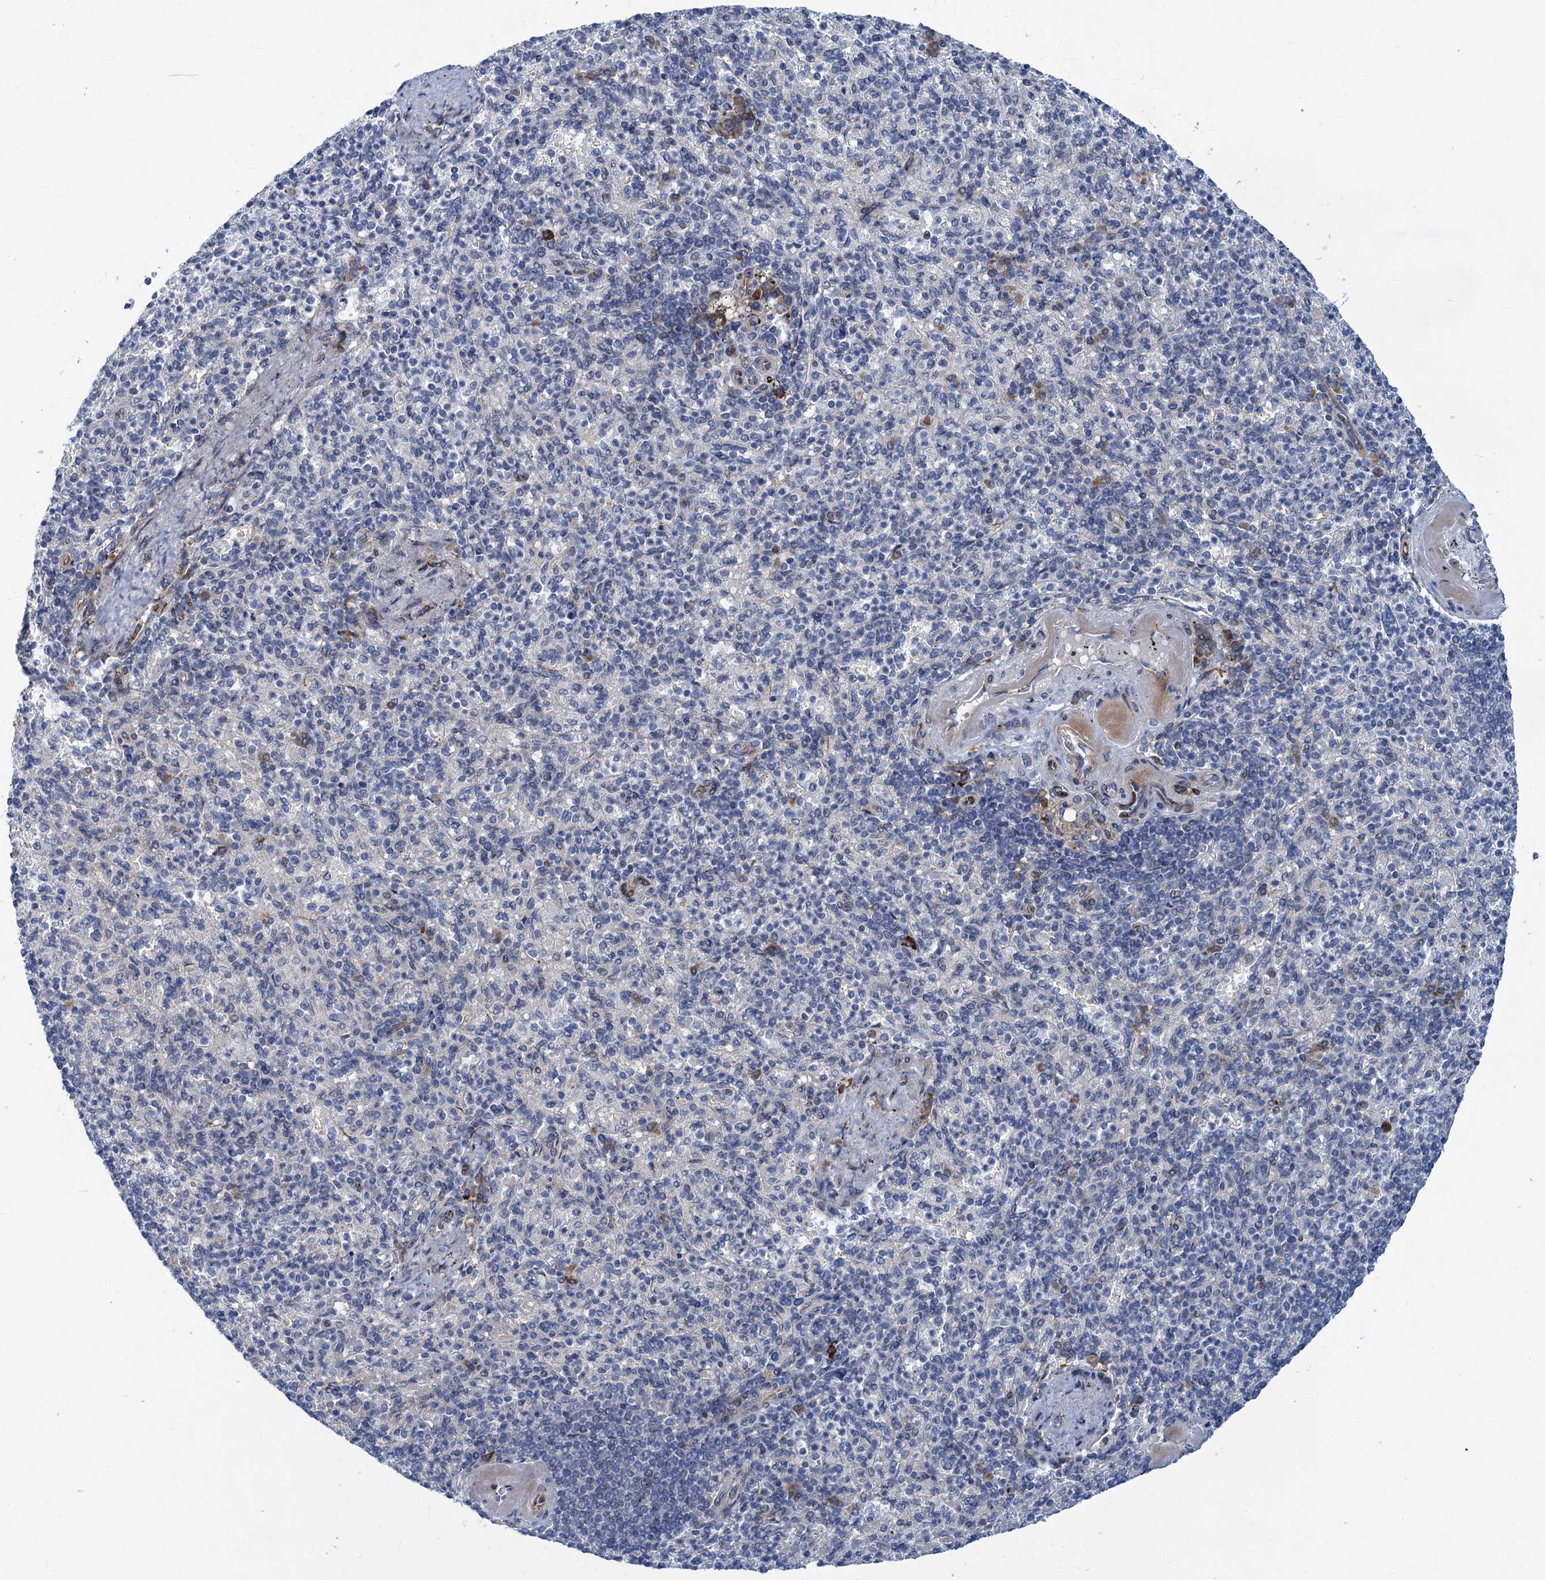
{"staining": {"intensity": "negative", "quantity": "none", "location": "none"}, "tissue": "spleen", "cell_type": "Cells in red pulp", "image_type": "normal", "snomed": [{"axis": "morphology", "description": "Normal tissue, NOS"}, {"axis": "topography", "description": "Spleen"}], "caption": "Immunohistochemistry (IHC) of normal spleen demonstrates no staining in cells in red pulp.", "gene": "QPCTL", "patient": {"sex": "female", "age": 74}}